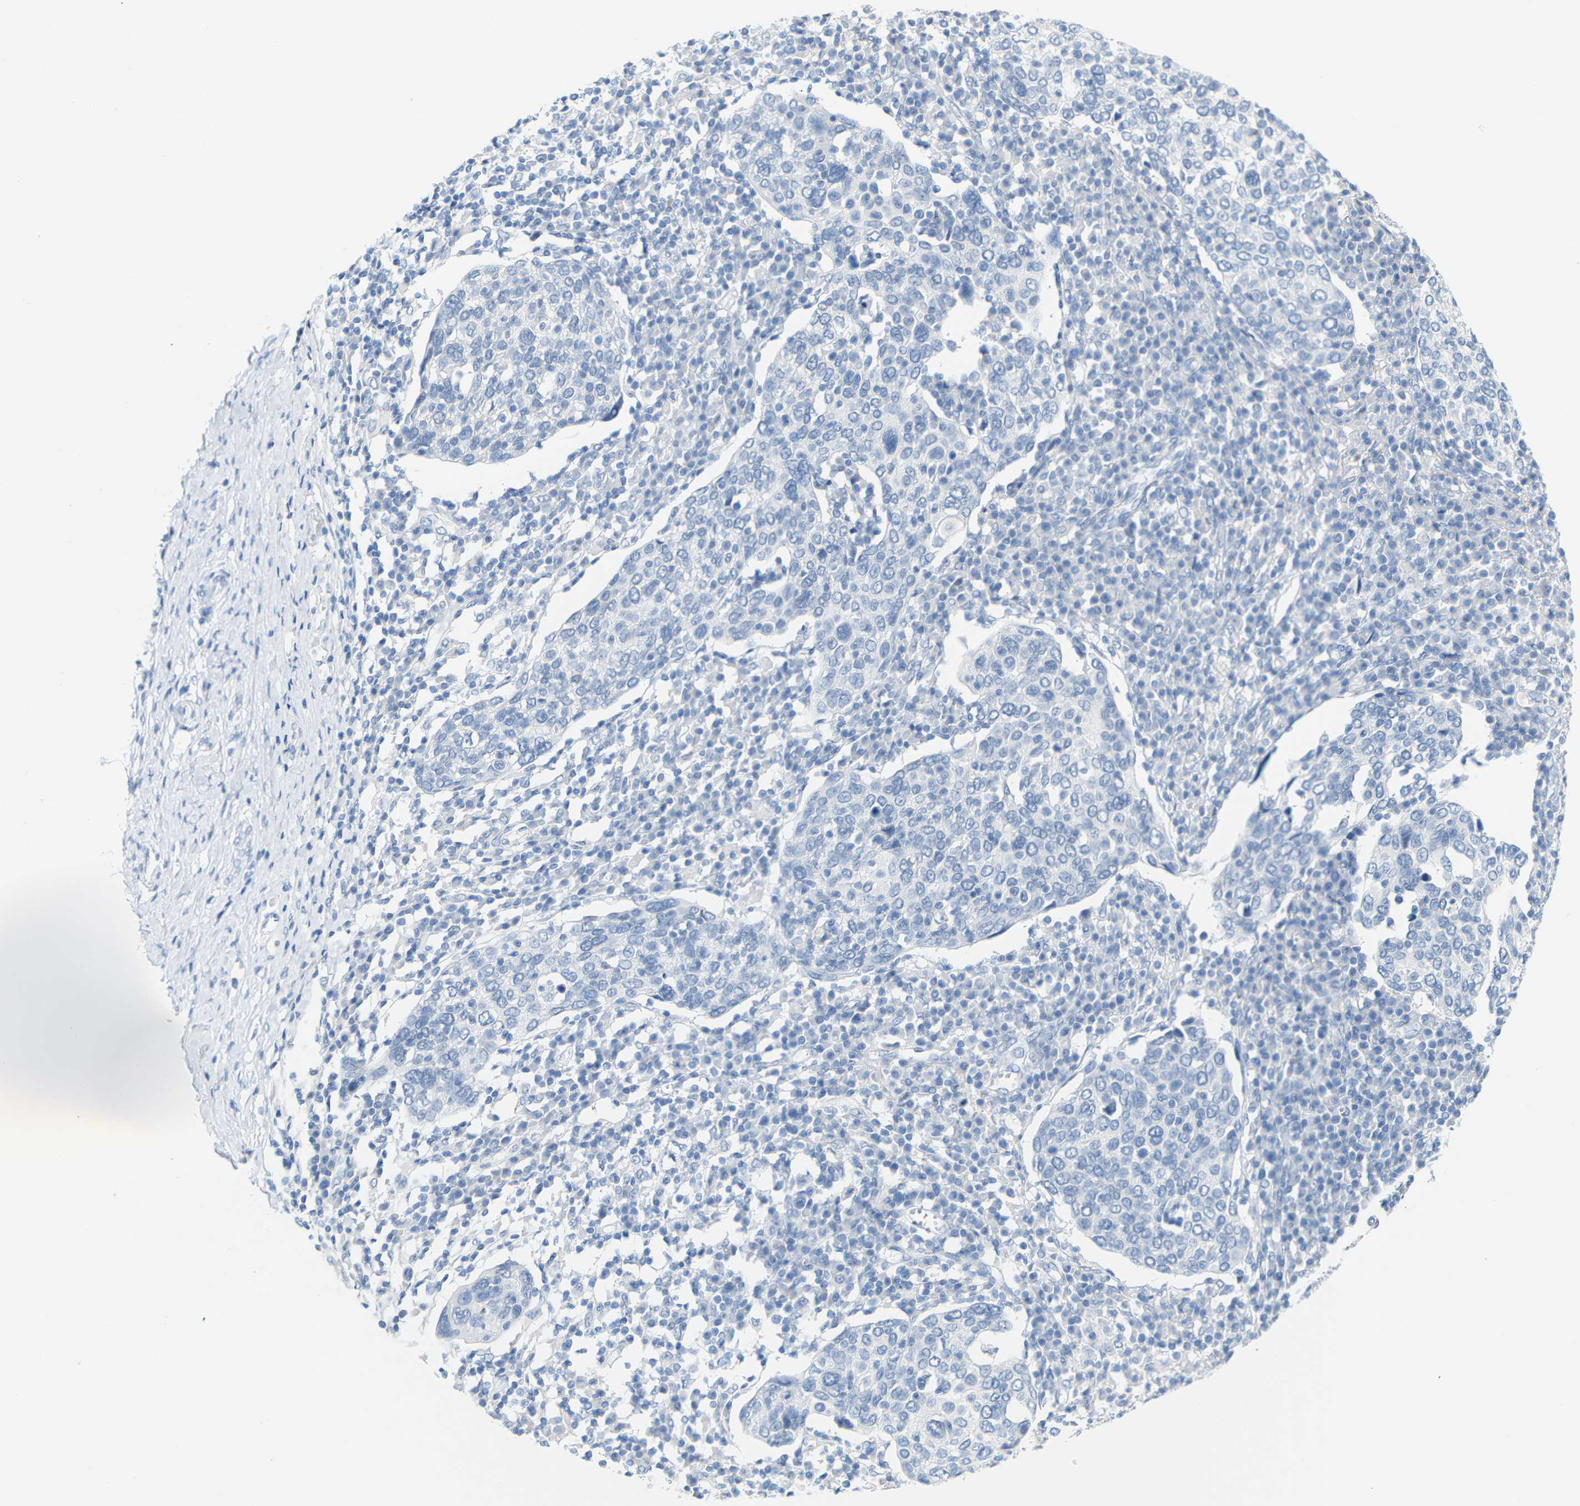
{"staining": {"intensity": "negative", "quantity": "none", "location": "none"}, "tissue": "cervical cancer", "cell_type": "Tumor cells", "image_type": "cancer", "snomed": [{"axis": "morphology", "description": "Squamous cell carcinoma, NOS"}, {"axis": "topography", "description": "Cervix"}], "caption": "Squamous cell carcinoma (cervical) stained for a protein using immunohistochemistry displays no positivity tumor cells.", "gene": "OPN1SW", "patient": {"sex": "female", "age": 40}}